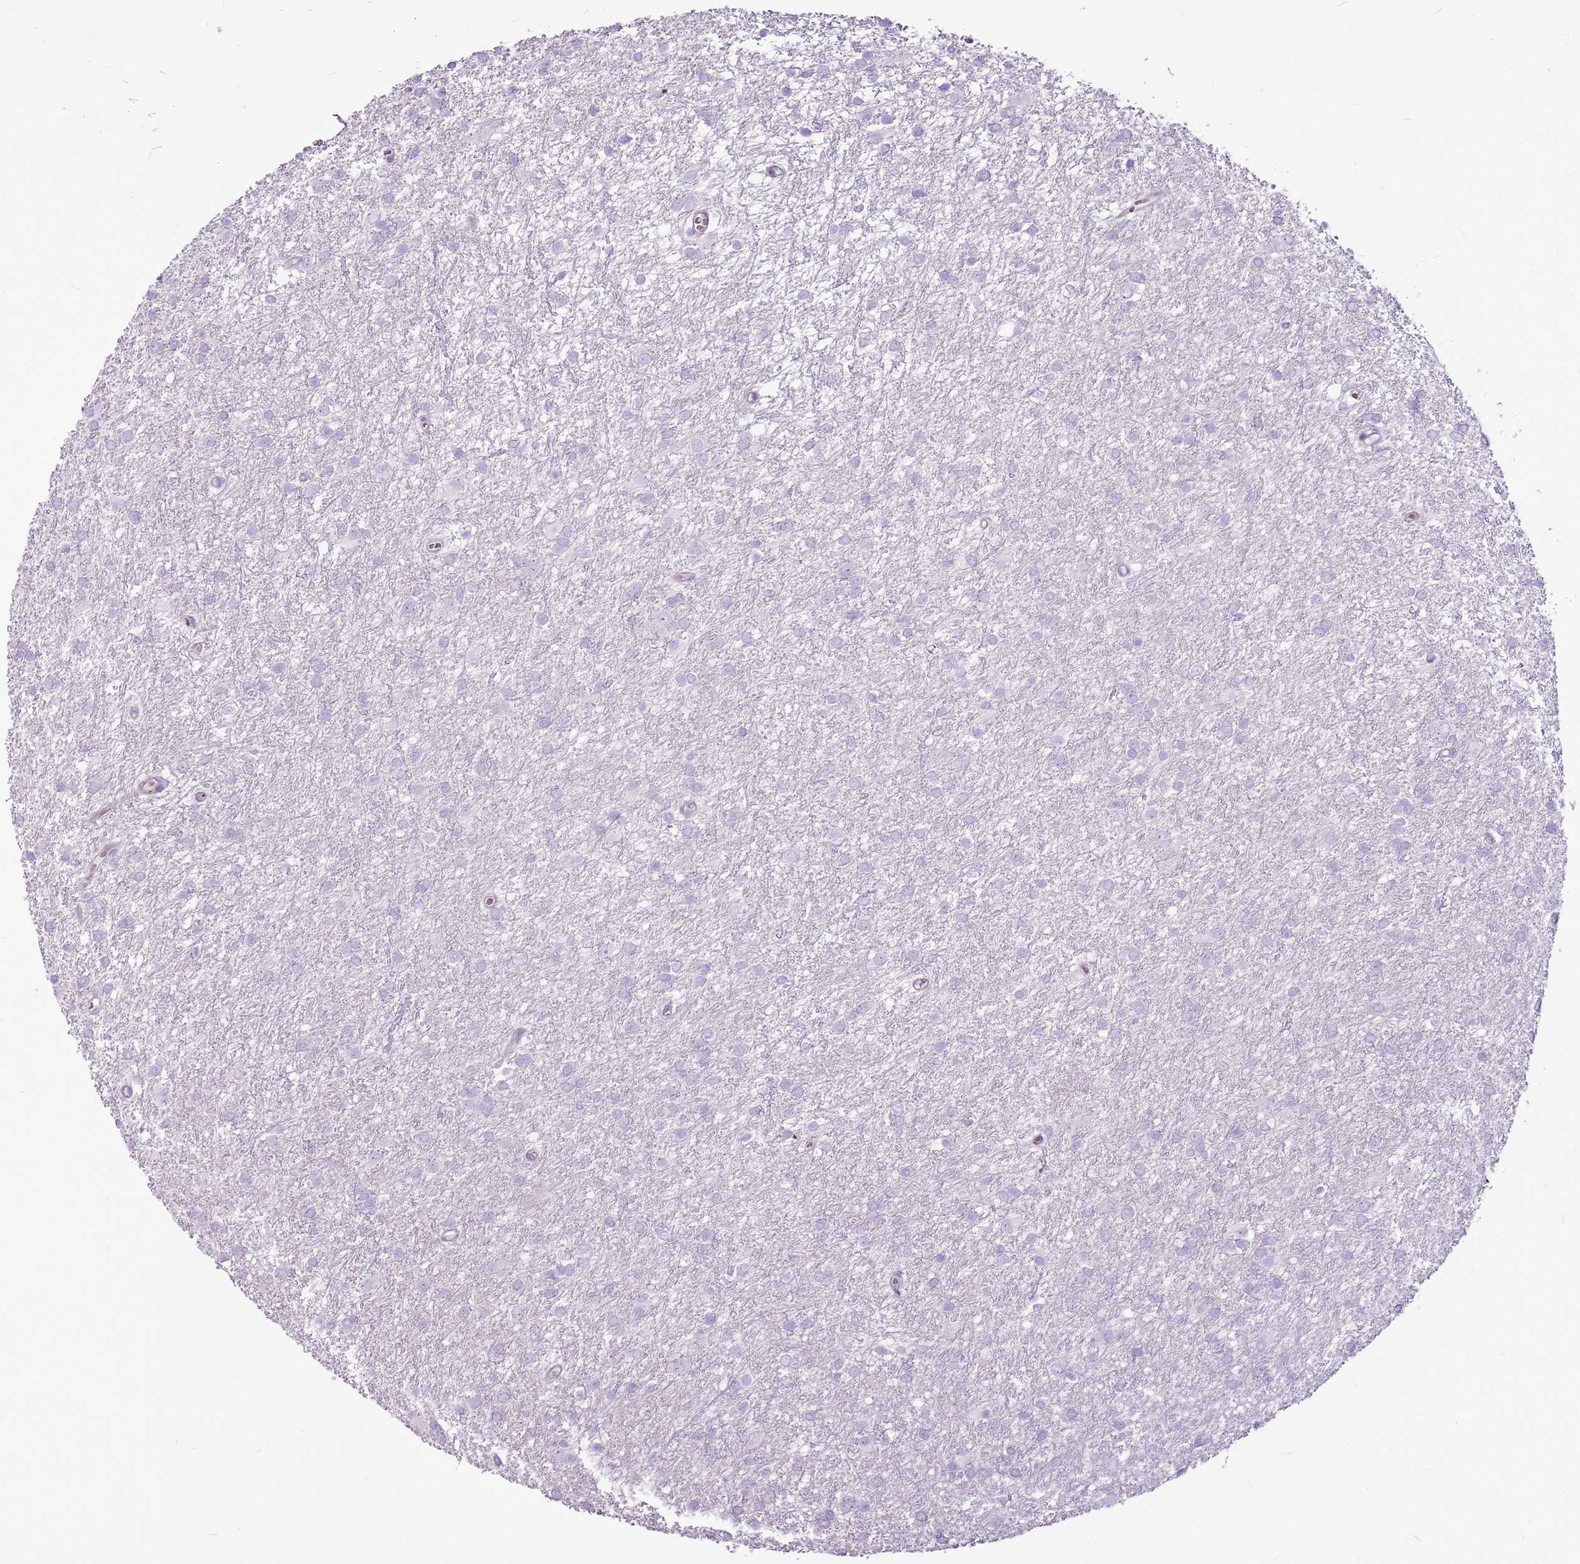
{"staining": {"intensity": "negative", "quantity": "none", "location": "none"}, "tissue": "glioma", "cell_type": "Tumor cells", "image_type": "cancer", "snomed": [{"axis": "morphology", "description": "Glioma, malignant, High grade"}, {"axis": "topography", "description": "Brain"}], "caption": "Immunohistochemical staining of glioma reveals no significant positivity in tumor cells.", "gene": "CHAC2", "patient": {"sex": "female", "age": 50}}